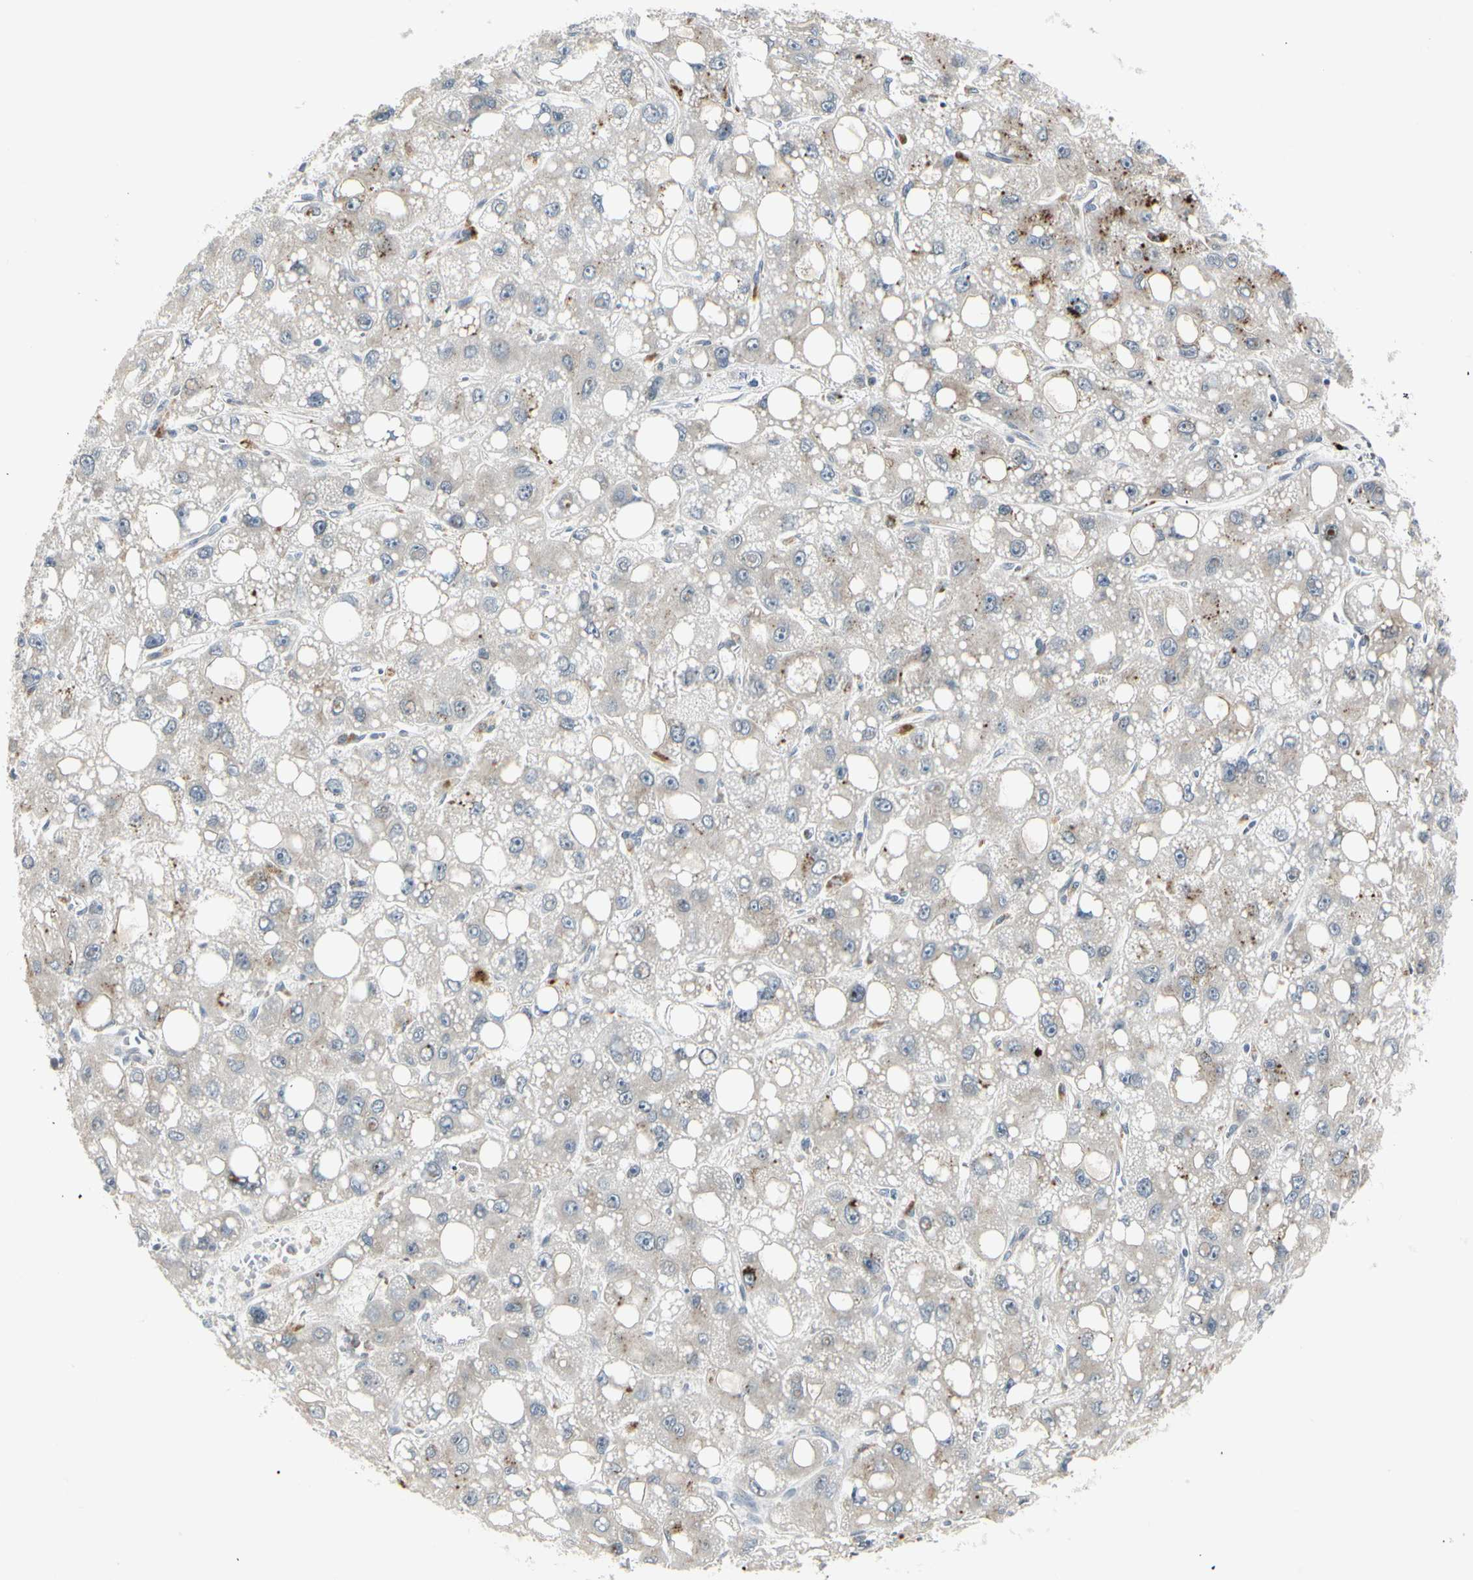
{"staining": {"intensity": "negative", "quantity": "none", "location": "none"}, "tissue": "liver cancer", "cell_type": "Tumor cells", "image_type": "cancer", "snomed": [{"axis": "morphology", "description": "Carcinoma, Hepatocellular, NOS"}, {"axis": "topography", "description": "Liver"}], "caption": "DAB (3,3'-diaminobenzidine) immunohistochemical staining of liver cancer (hepatocellular carcinoma) exhibits no significant expression in tumor cells.", "gene": "GRN", "patient": {"sex": "male", "age": 55}}